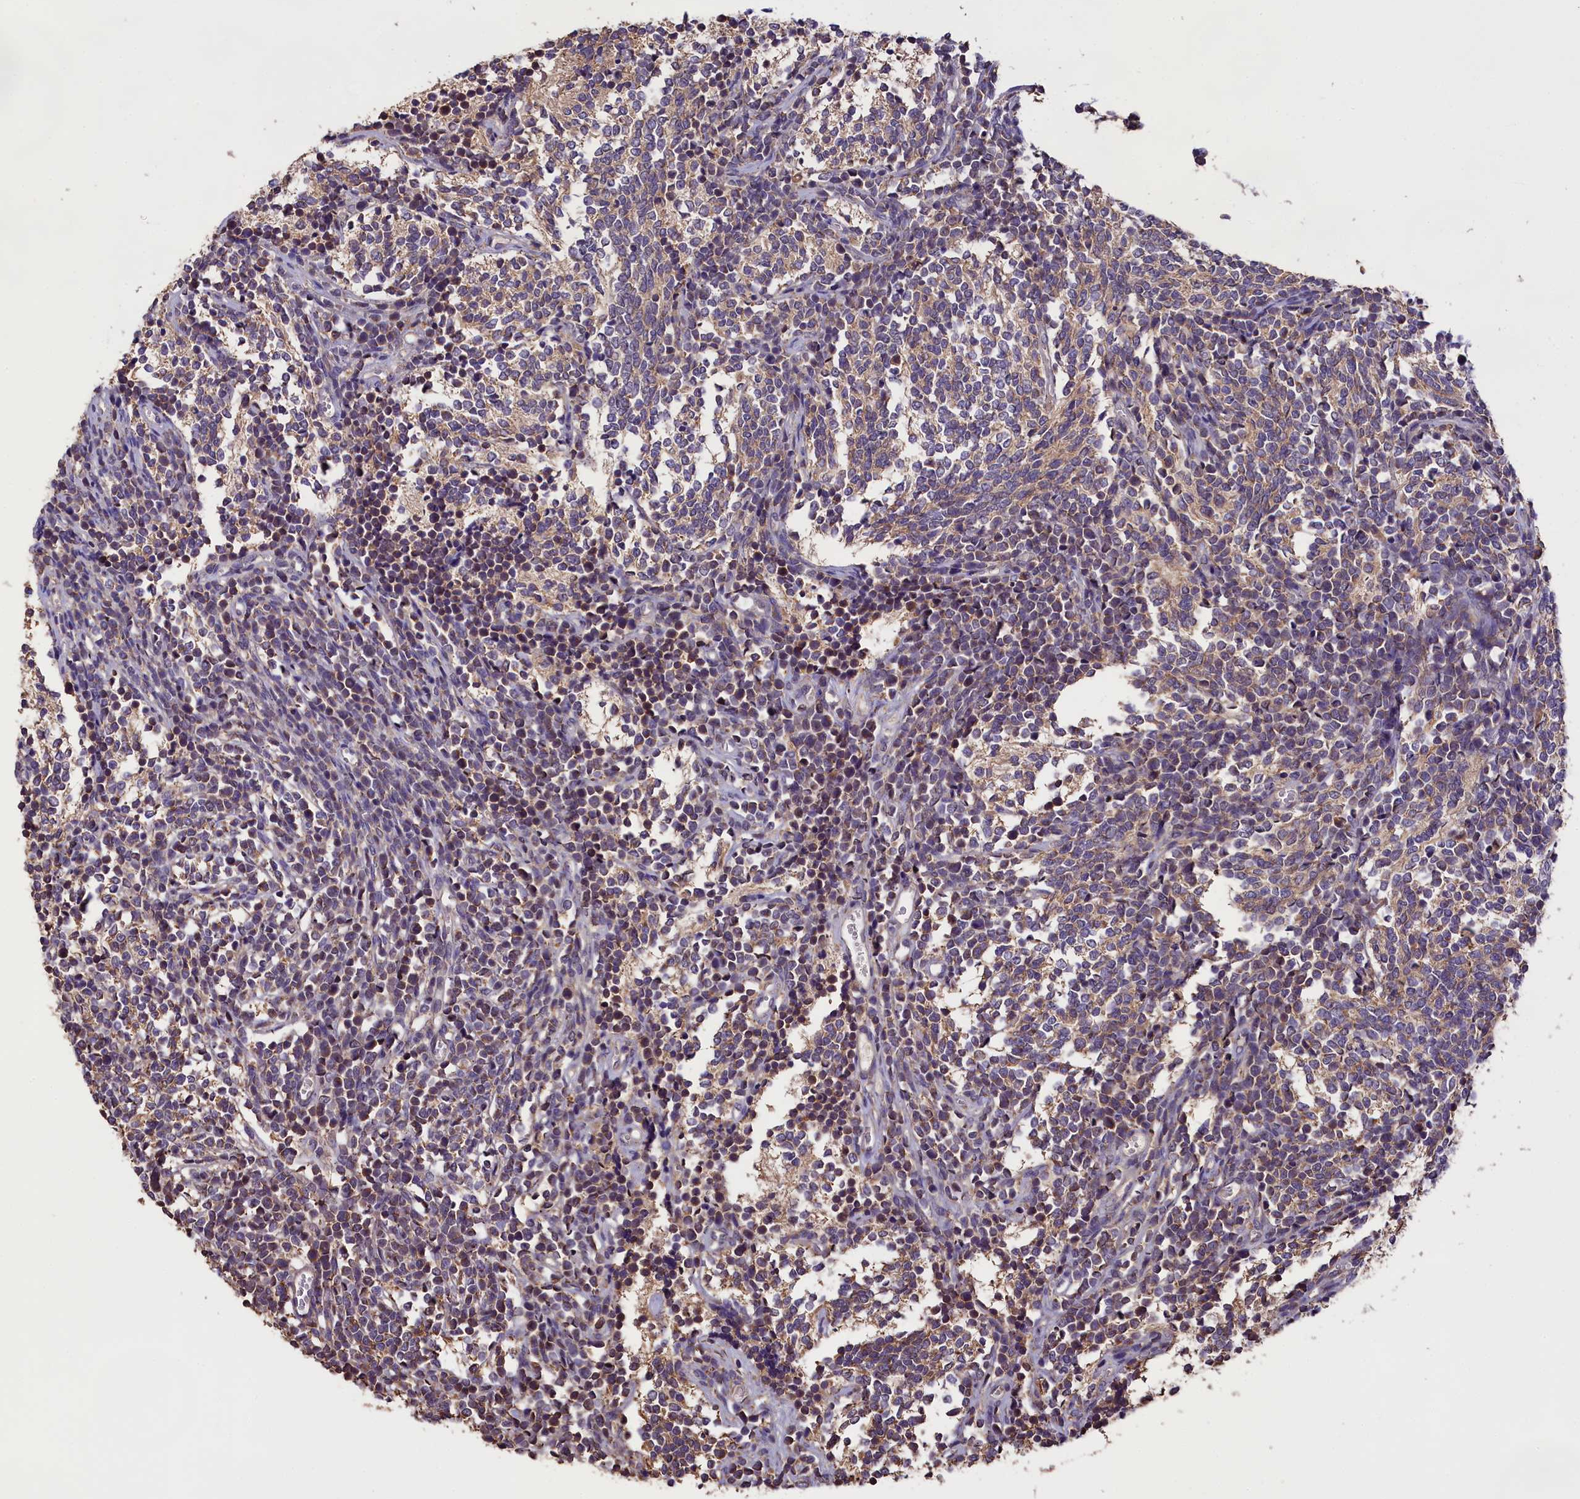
{"staining": {"intensity": "moderate", "quantity": "25%-75%", "location": "cytoplasmic/membranous"}, "tissue": "glioma", "cell_type": "Tumor cells", "image_type": "cancer", "snomed": [{"axis": "morphology", "description": "Glioma, malignant, Low grade"}, {"axis": "topography", "description": "Brain"}], "caption": "Immunohistochemical staining of human glioma exhibits medium levels of moderate cytoplasmic/membranous expression in approximately 25%-75% of tumor cells.", "gene": "ENKD1", "patient": {"sex": "female", "age": 1}}